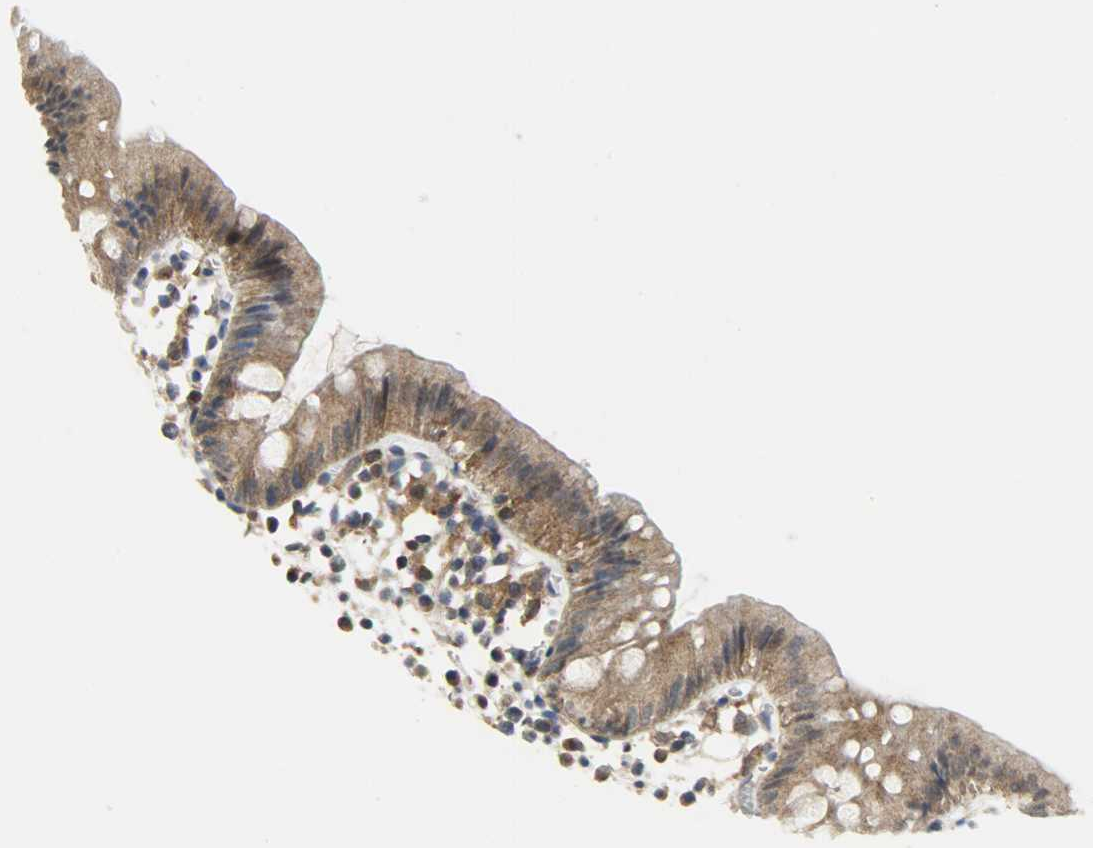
{"staining": {"intensity": "moderate", "quantity": ">75%", "location": "cytoplasmic/membranous"}, "tissue": "colon", "cell_type": "Glandular cells", "image_type": "normal", "snomed": [{"axis": "morphology", "description": "Normal tissue, NOS"}, {"axis": "topography", "description": "Colon"}], "caption": "Immunohistochemical staining of benign colon demonstrates moderate cytoplasmic/membranous protein expression in about >75% of glandular cells.", "gene": "TRIM21", "patient": {"sex": "male", "age": 14}}